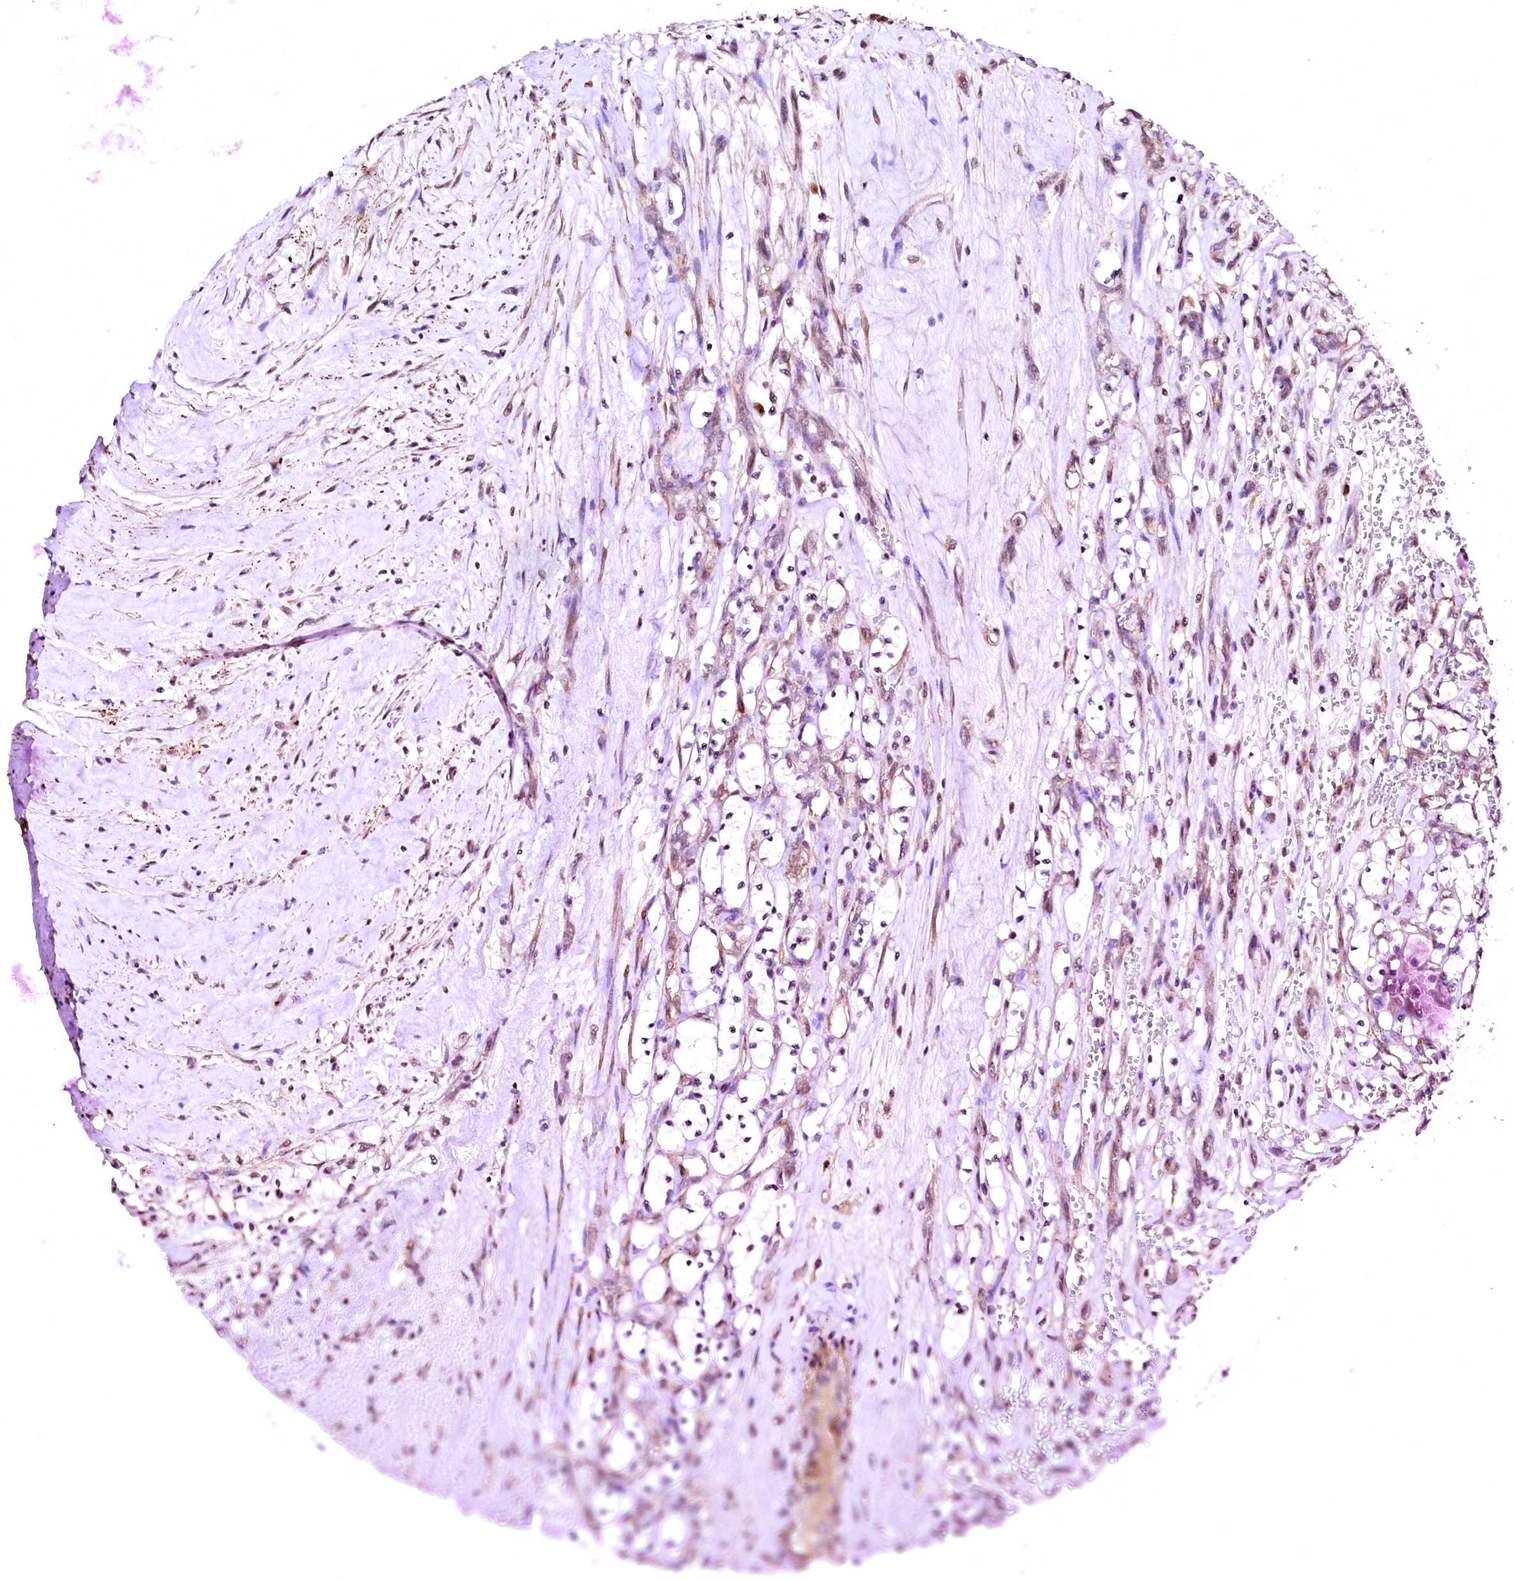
{"staining": {"intensity": "negative", "quantity": "none", "location": "none"}, "tissue": "renal cancer", "cell_type": "Tumor cells", "image_type": "cancer", "snomed": [{"axis": "morphology", "description": "Adenocarcinoma, NOS"}, {"axis": "topography", "description": "Kidney"}], "caption": "Human renal cancer stained for a protein using immunohistochemistry (IHC) displays no expression in tumor cells.", "gene": "GPR176", "patient": {"sex": "female", "age": 69}}